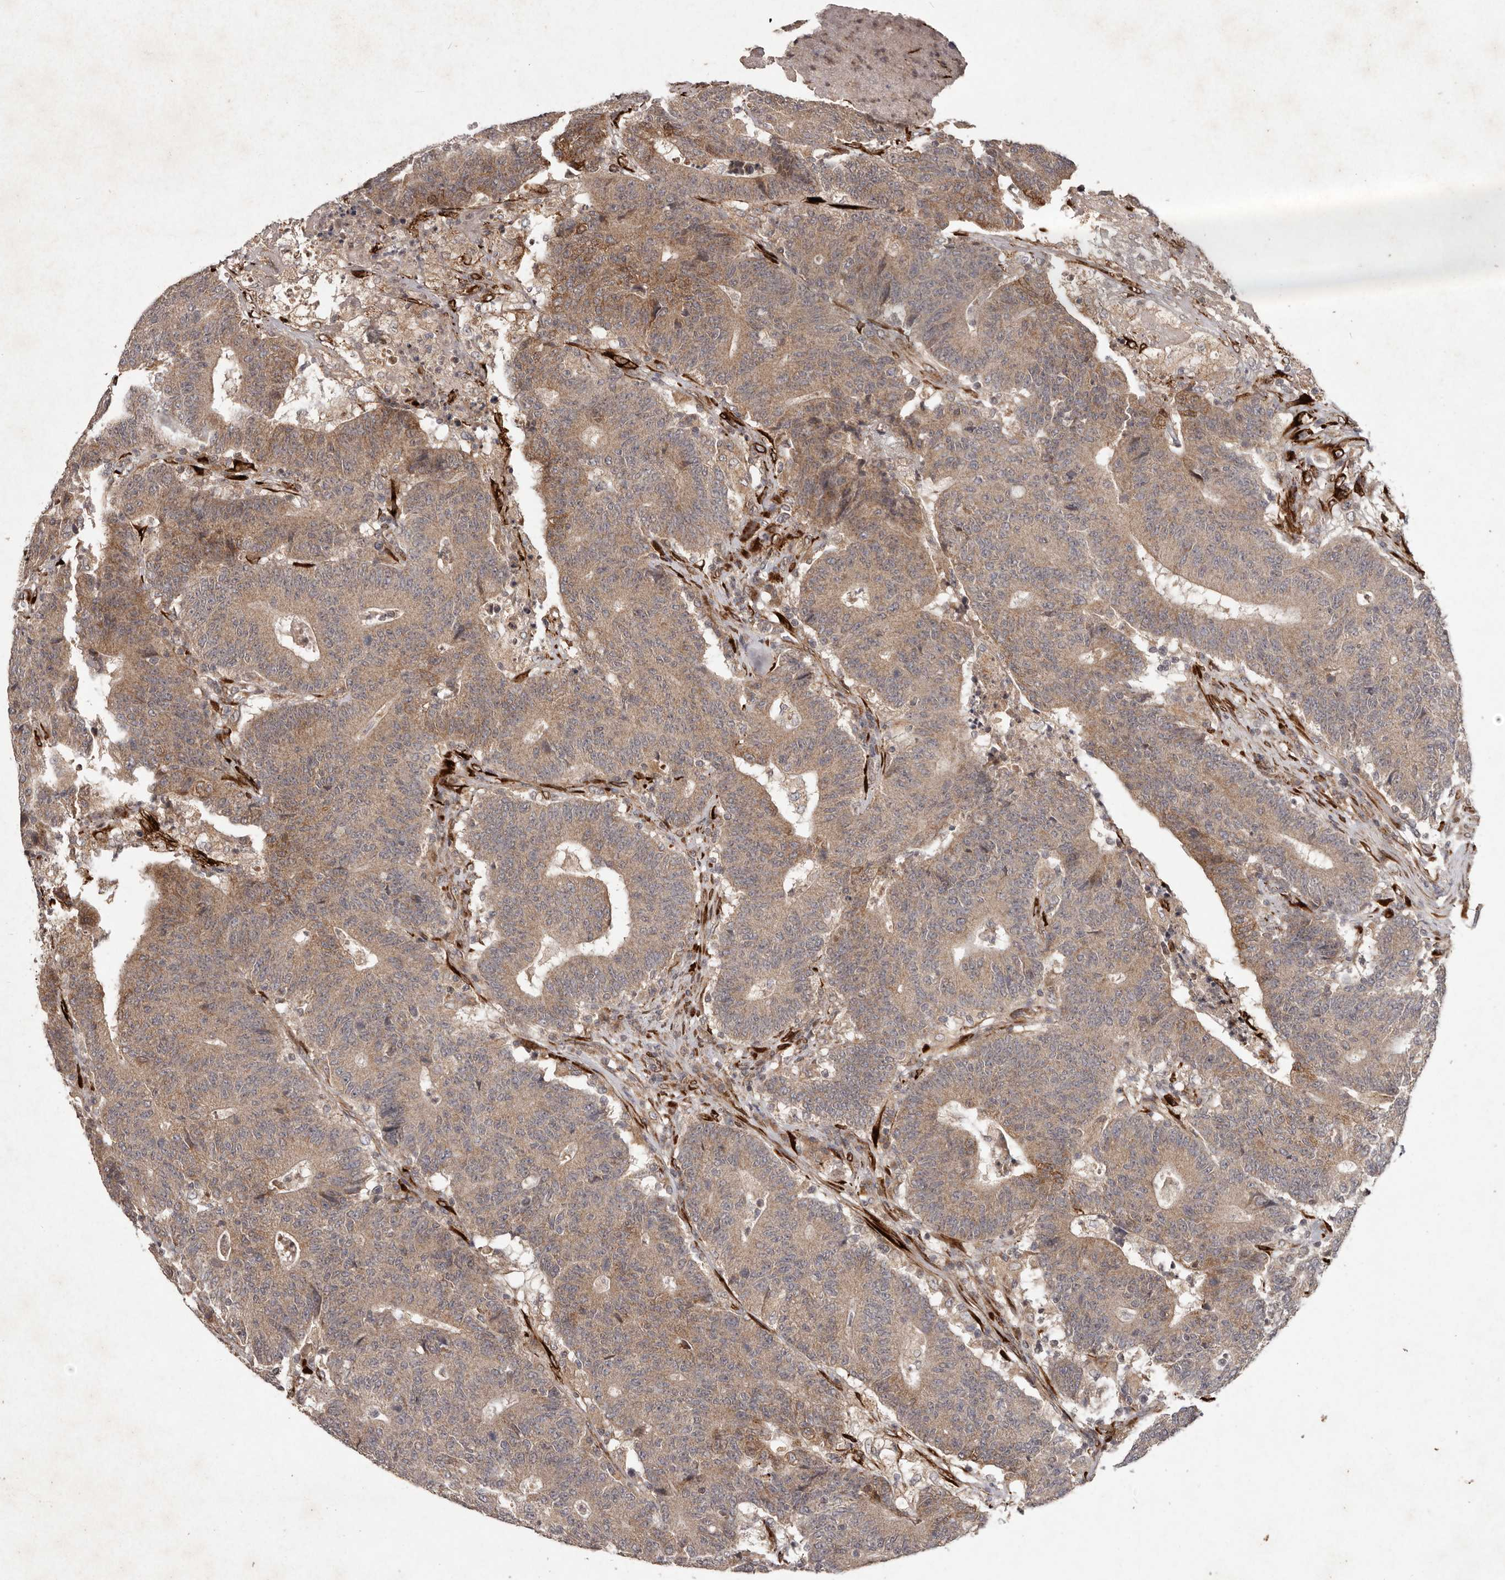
{"staining": {"intensity": "moderate", "quantity": ">75%", "location": "cytoplasmic/membranous"}, "tissue": "colorectal cancer", "cell_type": "Tumor cells", "image_type": "cancer", "snomed": [{"axis": "morphology", "description": "Normal tissue, NOS"}, {"axis": "morphology", "description": "Adenocarcinoma, NOS"}, {"axis": "topography", "description": "Colon"}], "caption": "An image showing moderate cytoplasmic/membranous expression in approximately >75% of tumor cells in colorectal cancer, as visualized by brown immunohistochemical staining.", "gene": "PLOD2", "patient": {"sex": "female", "age": 75}}